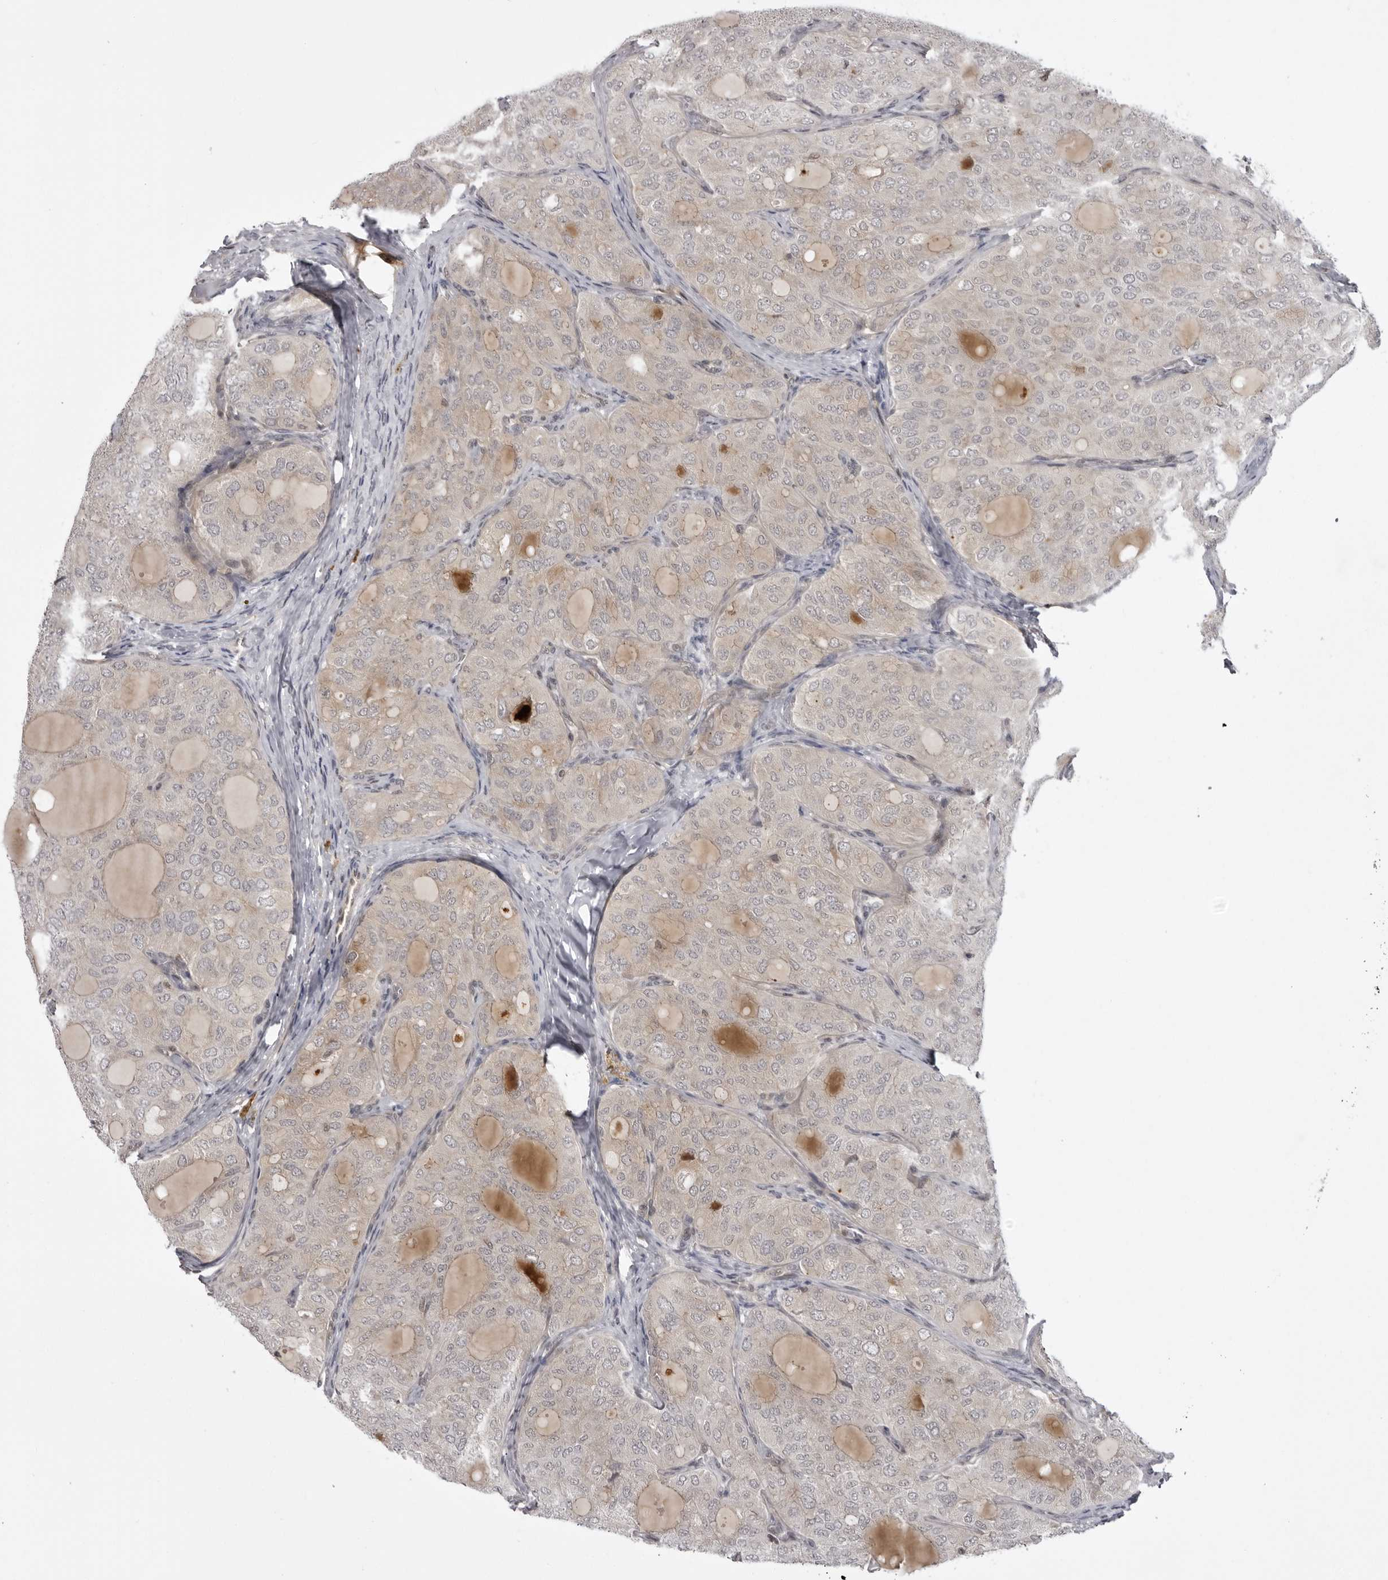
{"staining": {"intensity": "negative", "quantity": "none", "location": "none"}, "tissue": "thyroid cancer", "cell_type": "Tumor cells", "image_type": "cancer", "snomed": [{"axis": "morphology", "description": "Follicular adenoma carcinoma, NOS"}, {"axis": "topography", "description": "Thyroid gland"}], "caption": "The image demonstrates no staining of tumor cells in thyroid cancer.", "gene": "USP43", "patient": {"sex": "male", "age": 75}}